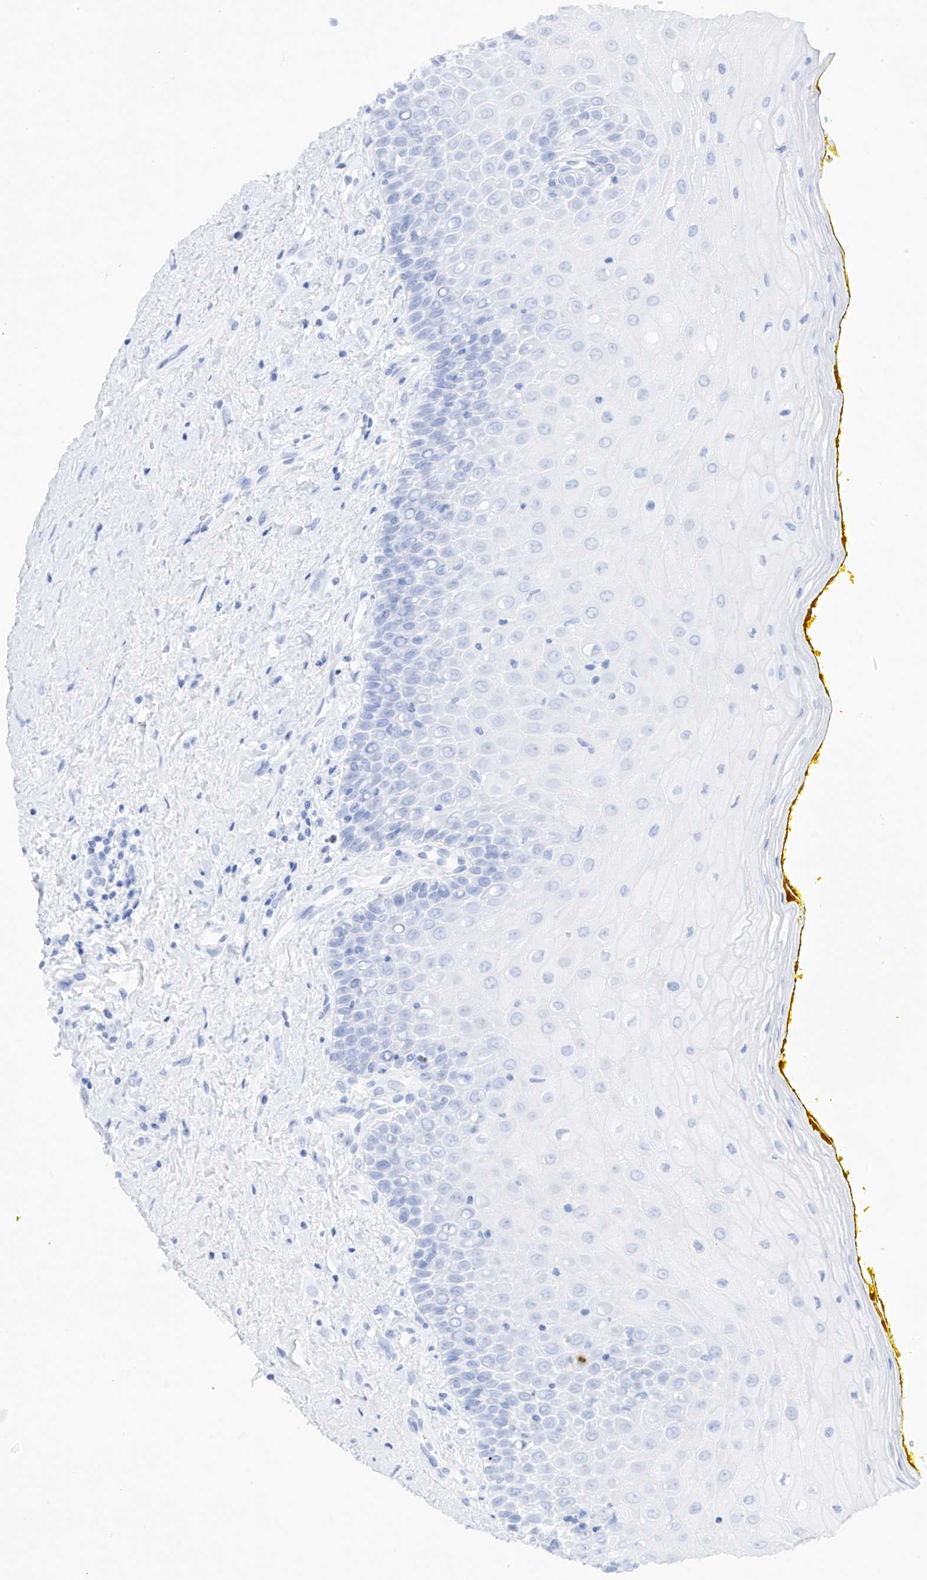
{"staining": {"intensity": "negative", "quantity": "none", "location": "none"}, "tissue": "oral mucosa", "cell_type": "Squamous epithelial cells", "image_type": "normal", "snomed": [{"axis": "morphology", "description": "Normal tissue, NOS"}, {"axis": "morphology", "description": "Squamous cell carcinoma, NOS"}, {"axis": "topography", "description": "Oral tissue"}, {"axis": "topography", "description": "Head-Neck"}], "caption": "A high-resolution image shows immunohistochemistry staining of normal oral mucosa, which displays no significant staining in squamous epithelial cells. (DAB immunohistochemistry (IHC), high magnification).", "gene": "TBXAS1", "patient": {"sex": "female", "age": 70}}